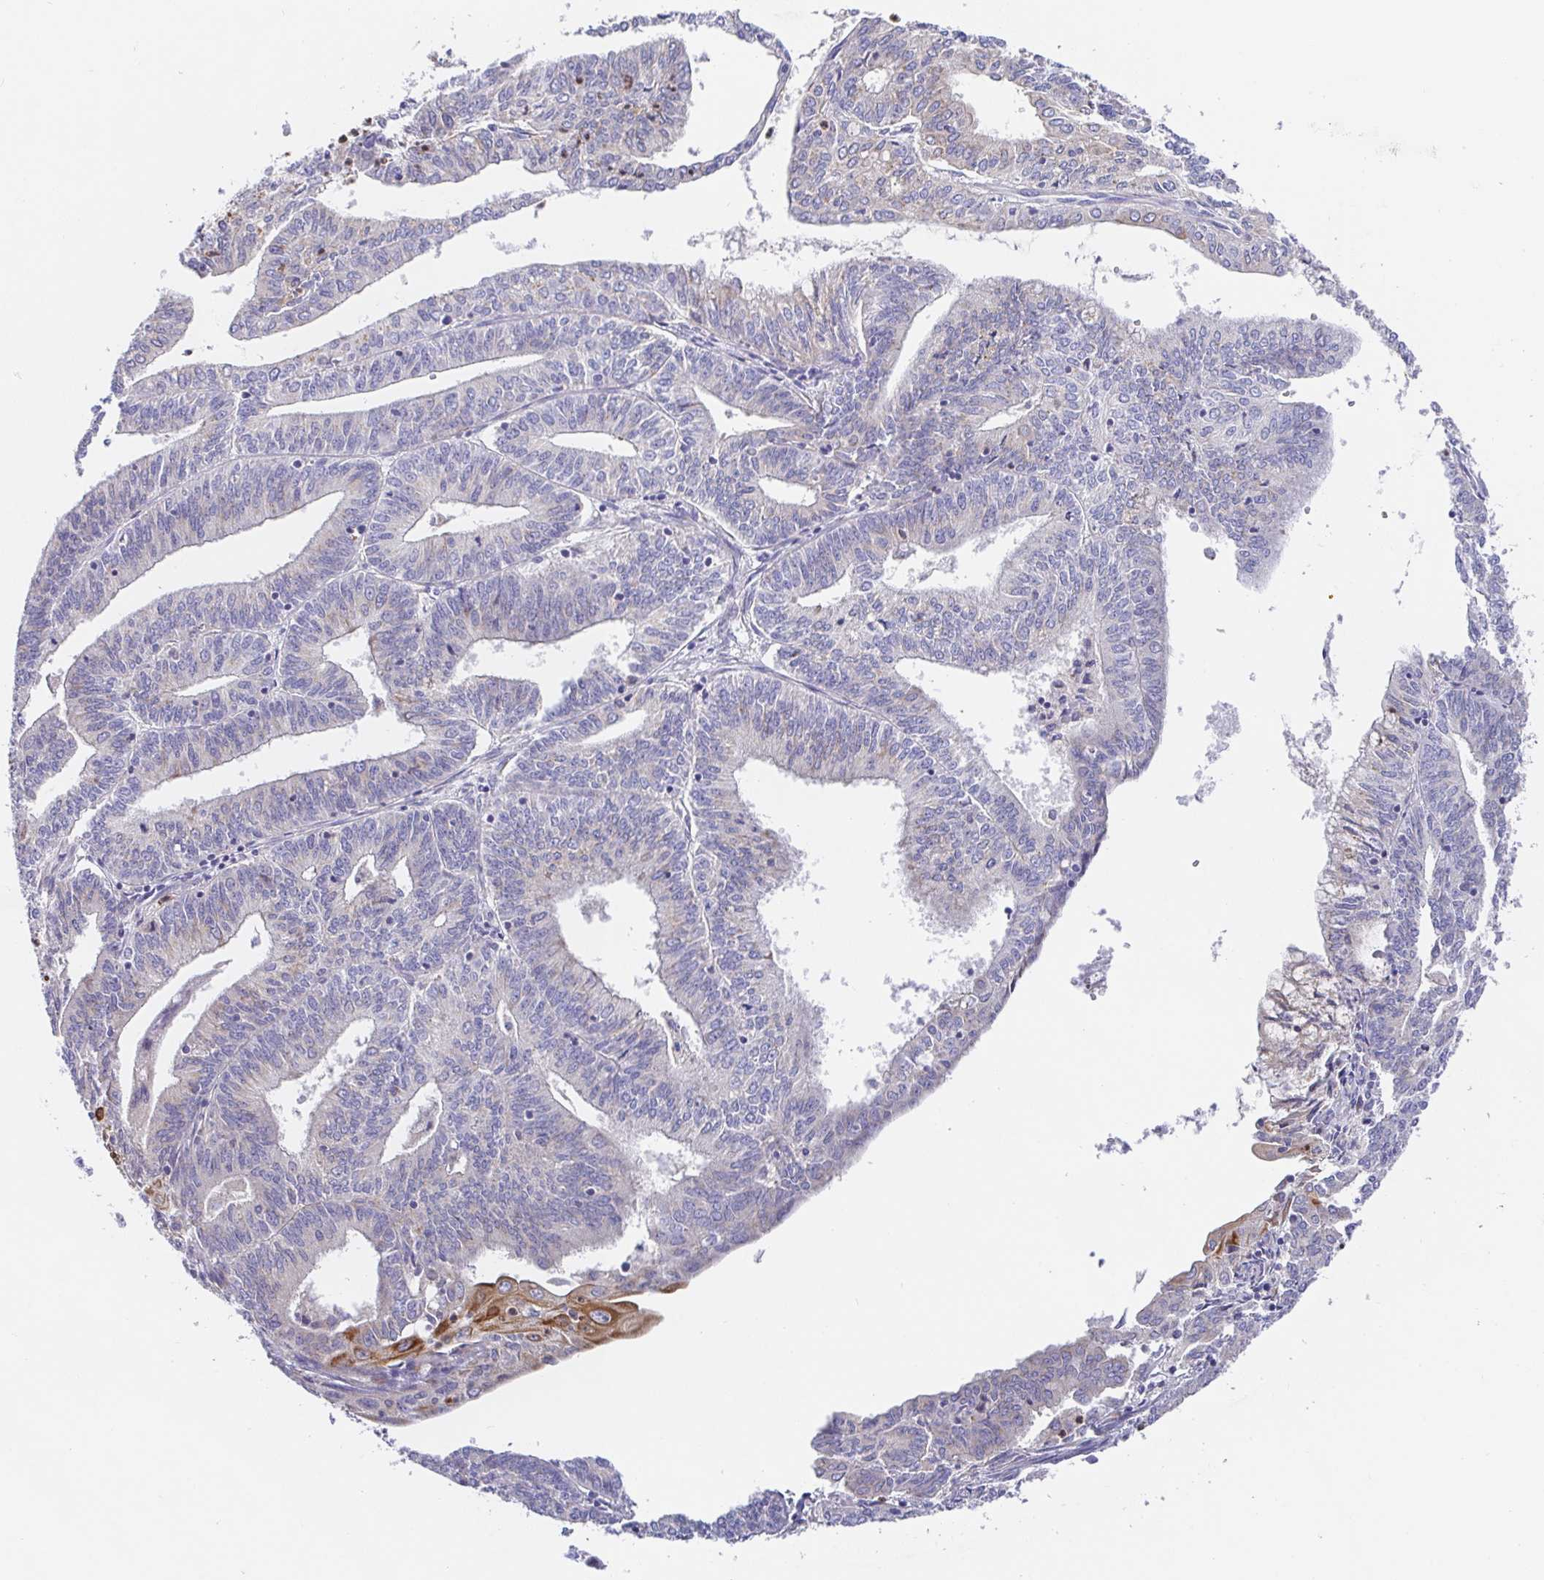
{"staining": {"intensity": "moderate", "quantity": "25%-75%", "location": "cytoplasmic/membranous"}, "tissue": "endometrial cancer", "cell_type": "Tumor cells", "image_type": "cancer", "snomed": [{"axis": "morphology", "description": "Adenocarcinoma, NOS"}, {"axis": "topography", "description": "Endometrium"}], "caption": "Human endometrial cancer (adenocarcinoma) stained with a brown dye exhibits moderate cytoplasmic/membranous positive staining in approximately 25%-75% of tumor cells.", "gene": "GOLGA1", "patient": {"sex": "female", "age": 61}}